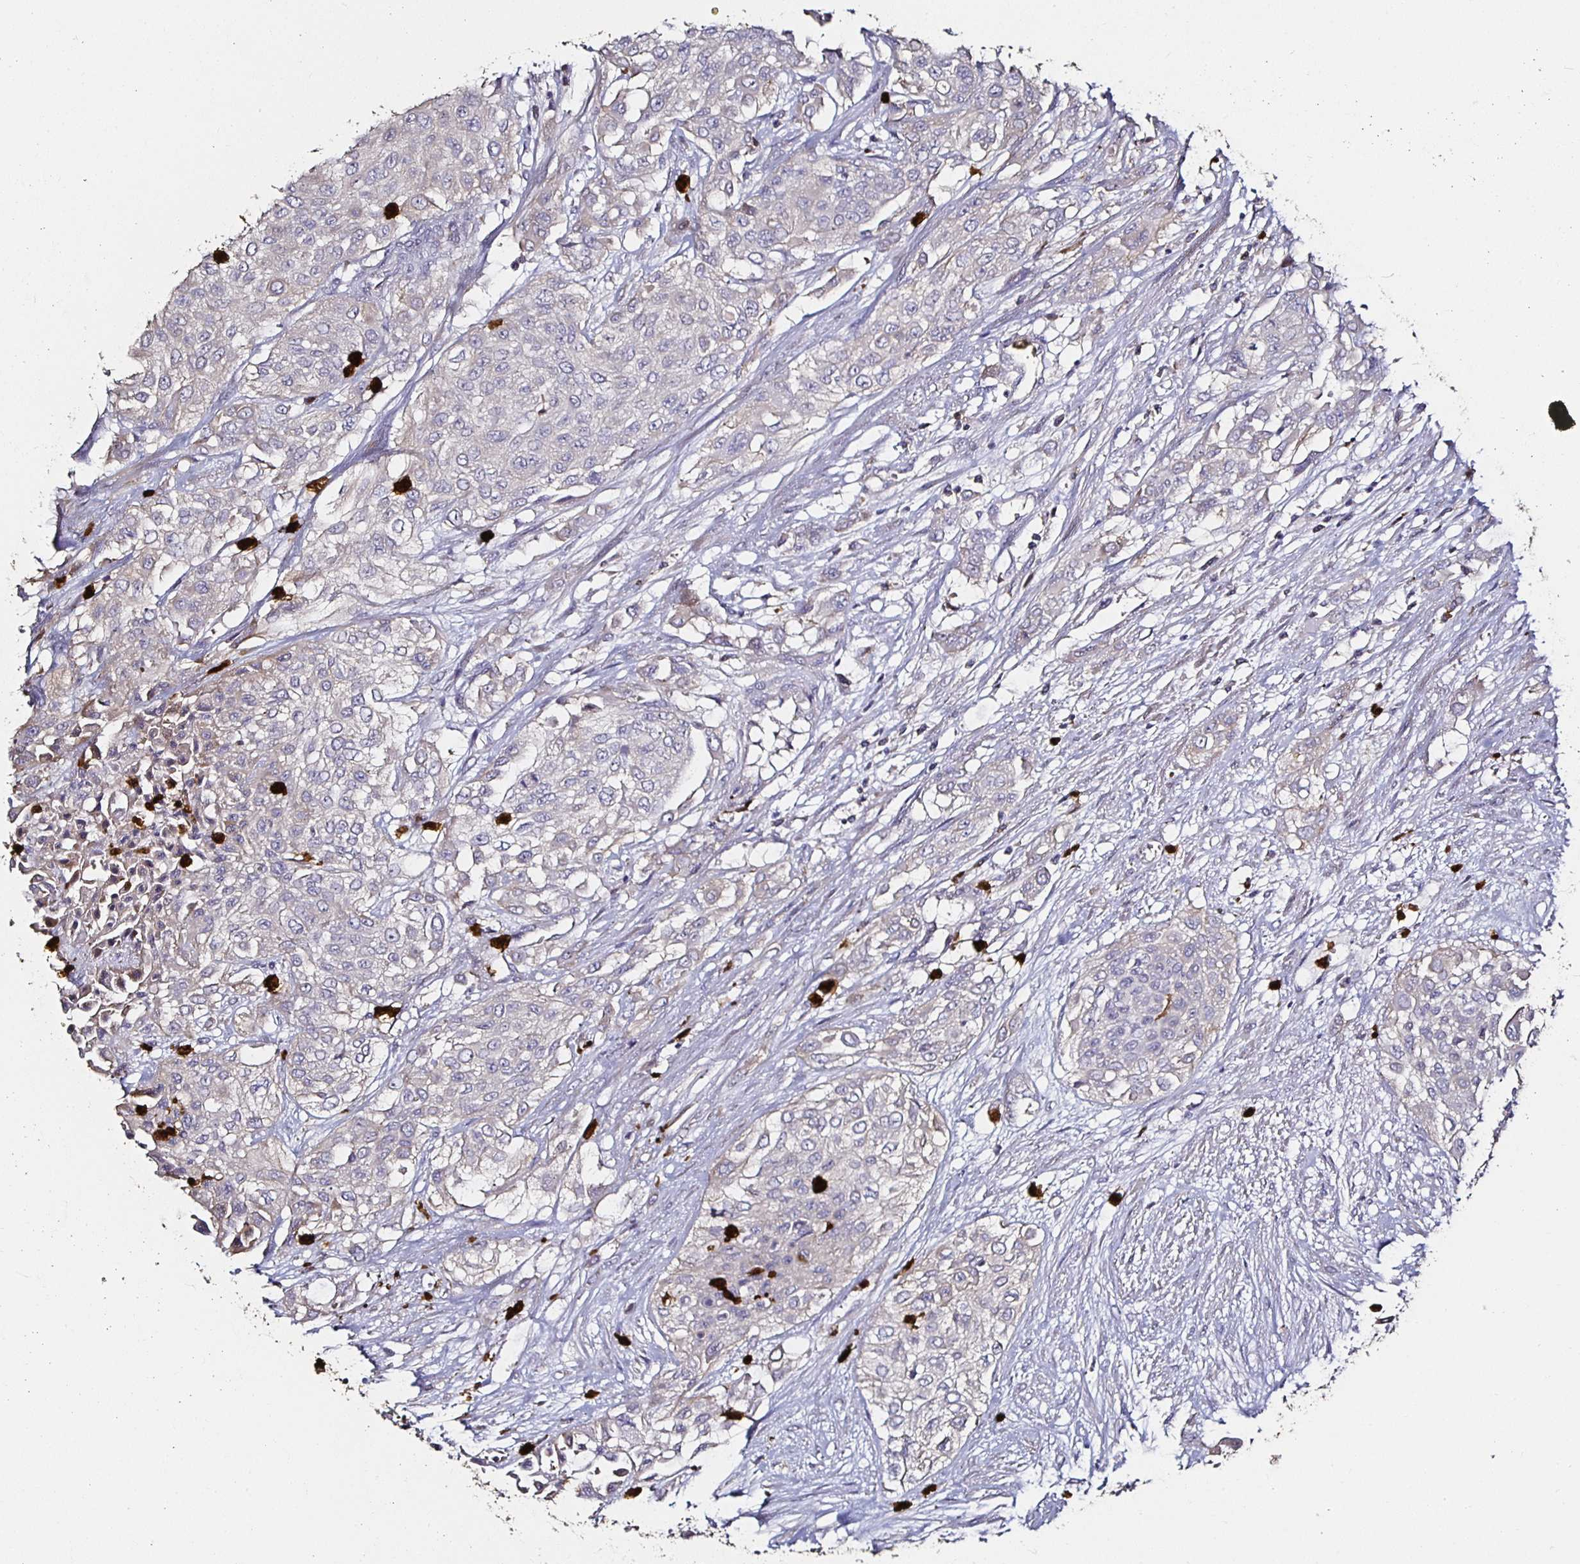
{"staining": {"intensity": "negative", "quantity": "none", "location": "none"}, "tissue": "urothelial cancer", "cell_type": "Tumor cells", "image_type": "cancer", "snomed": [{"axis": "morphology", "description": "Urothelial carcinoma, High grade"}, {"axis": "topography", "description": "Urinary bladder"}], "caption": "A high-resolution micrograph shows immunohistochemistry staining of high-grade urothelial carcinoma, which shows no significant positivity in tumor cells. (Immunohistochemistry (ihc), brightfield microscopy, high magnification).", "gene": "TLR4", "patient": {"sex": "male", "age": 57}}